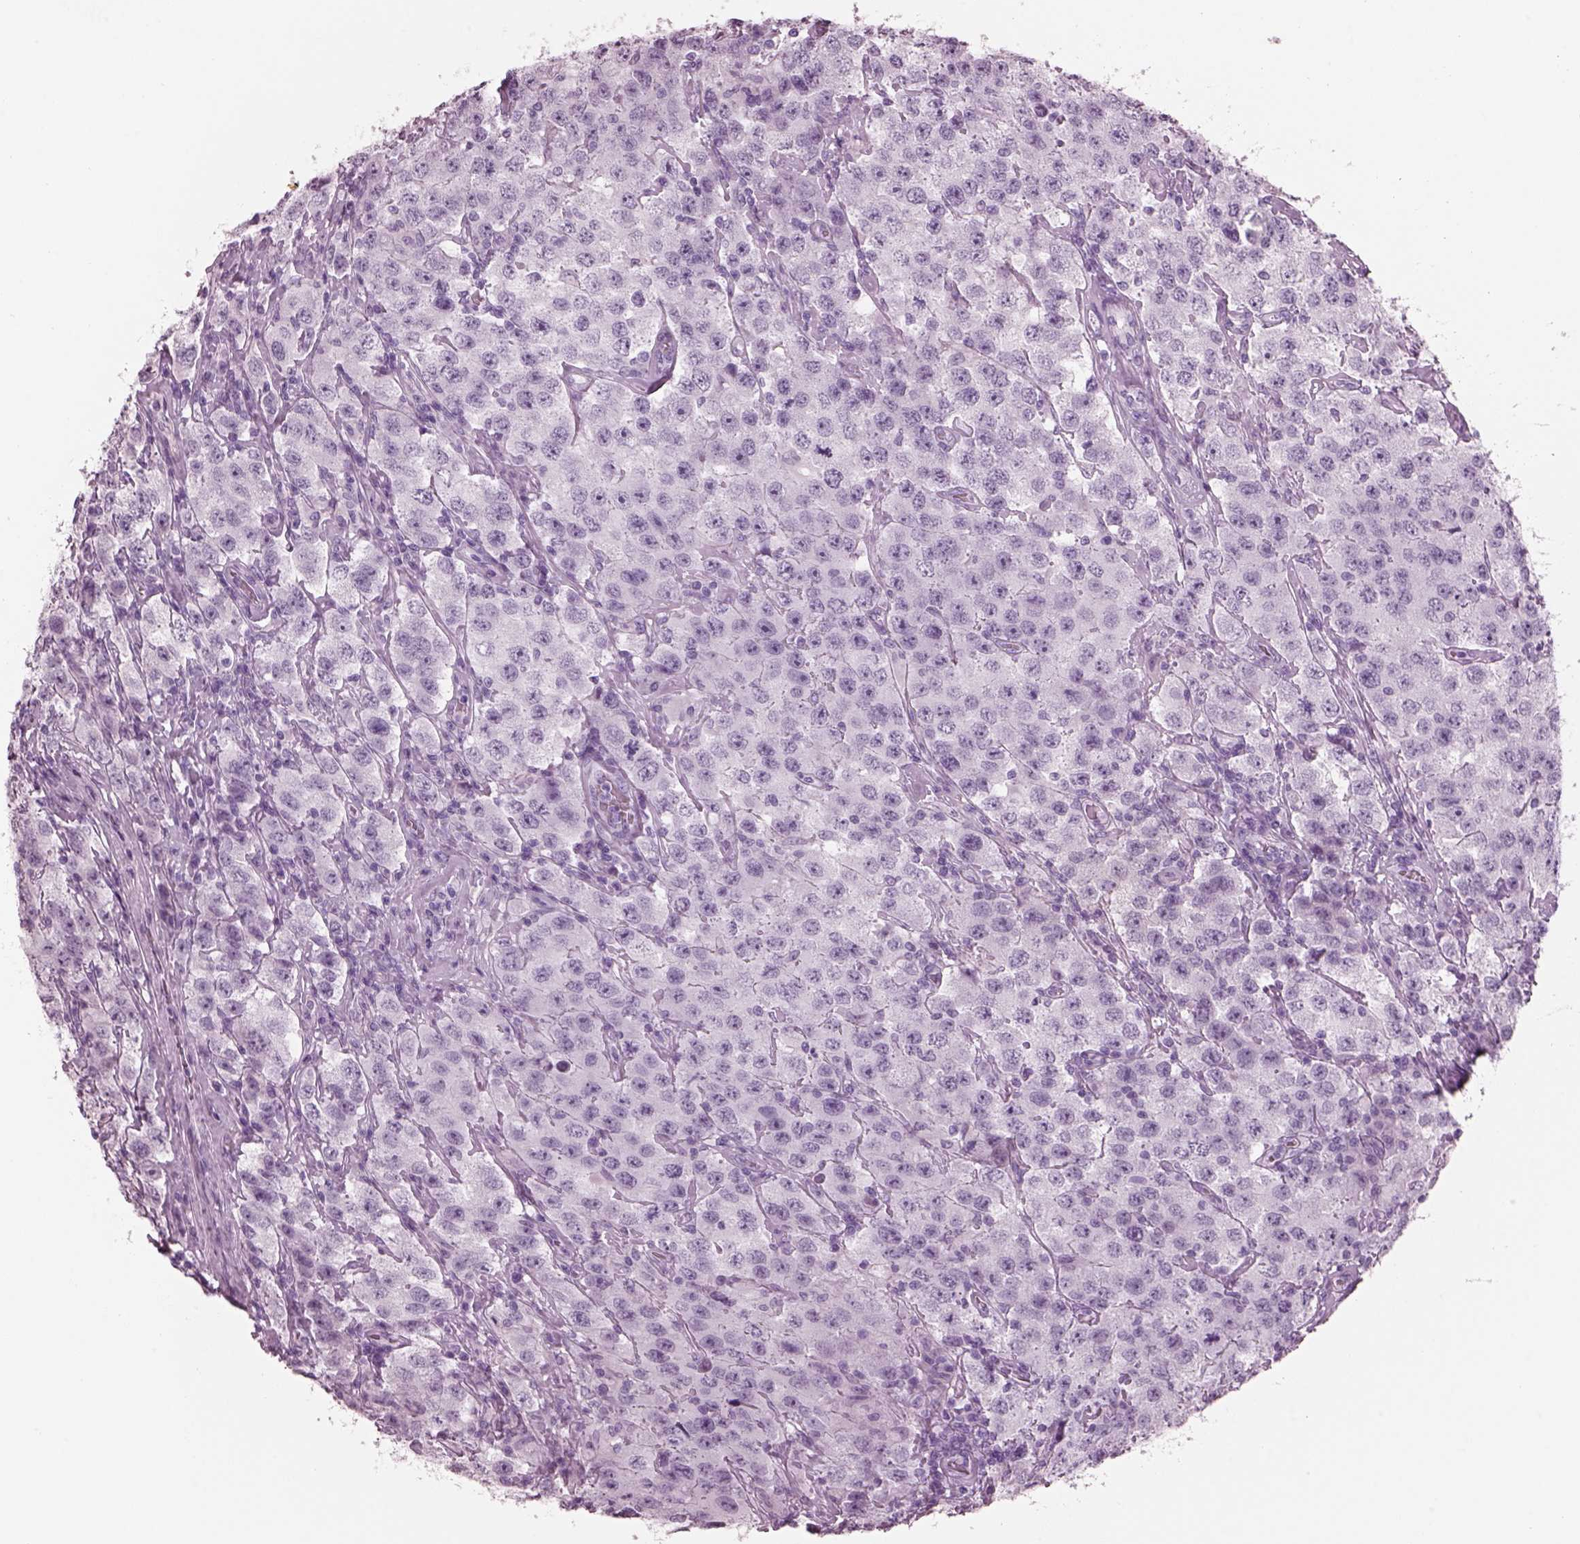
{"staining": {"intensity": "negative", "quantity": "none", "location": "none"}, "tissue": "testis cancer", "cell_type": "Tumor cells", "image_type": "cancer", "snomed": [{"axis": "morphology", "description": "Seminoma, NOS"}, {"axis": "topography", "description": "Testis"}], "caption": "DAB (3,3'-diaminobenzidine) immunohistochemical staining of human testis cancer shows no significant expression in tumor cells.", "gene": "HYDIN", "patient": {"sex": "male", "age": 52}}